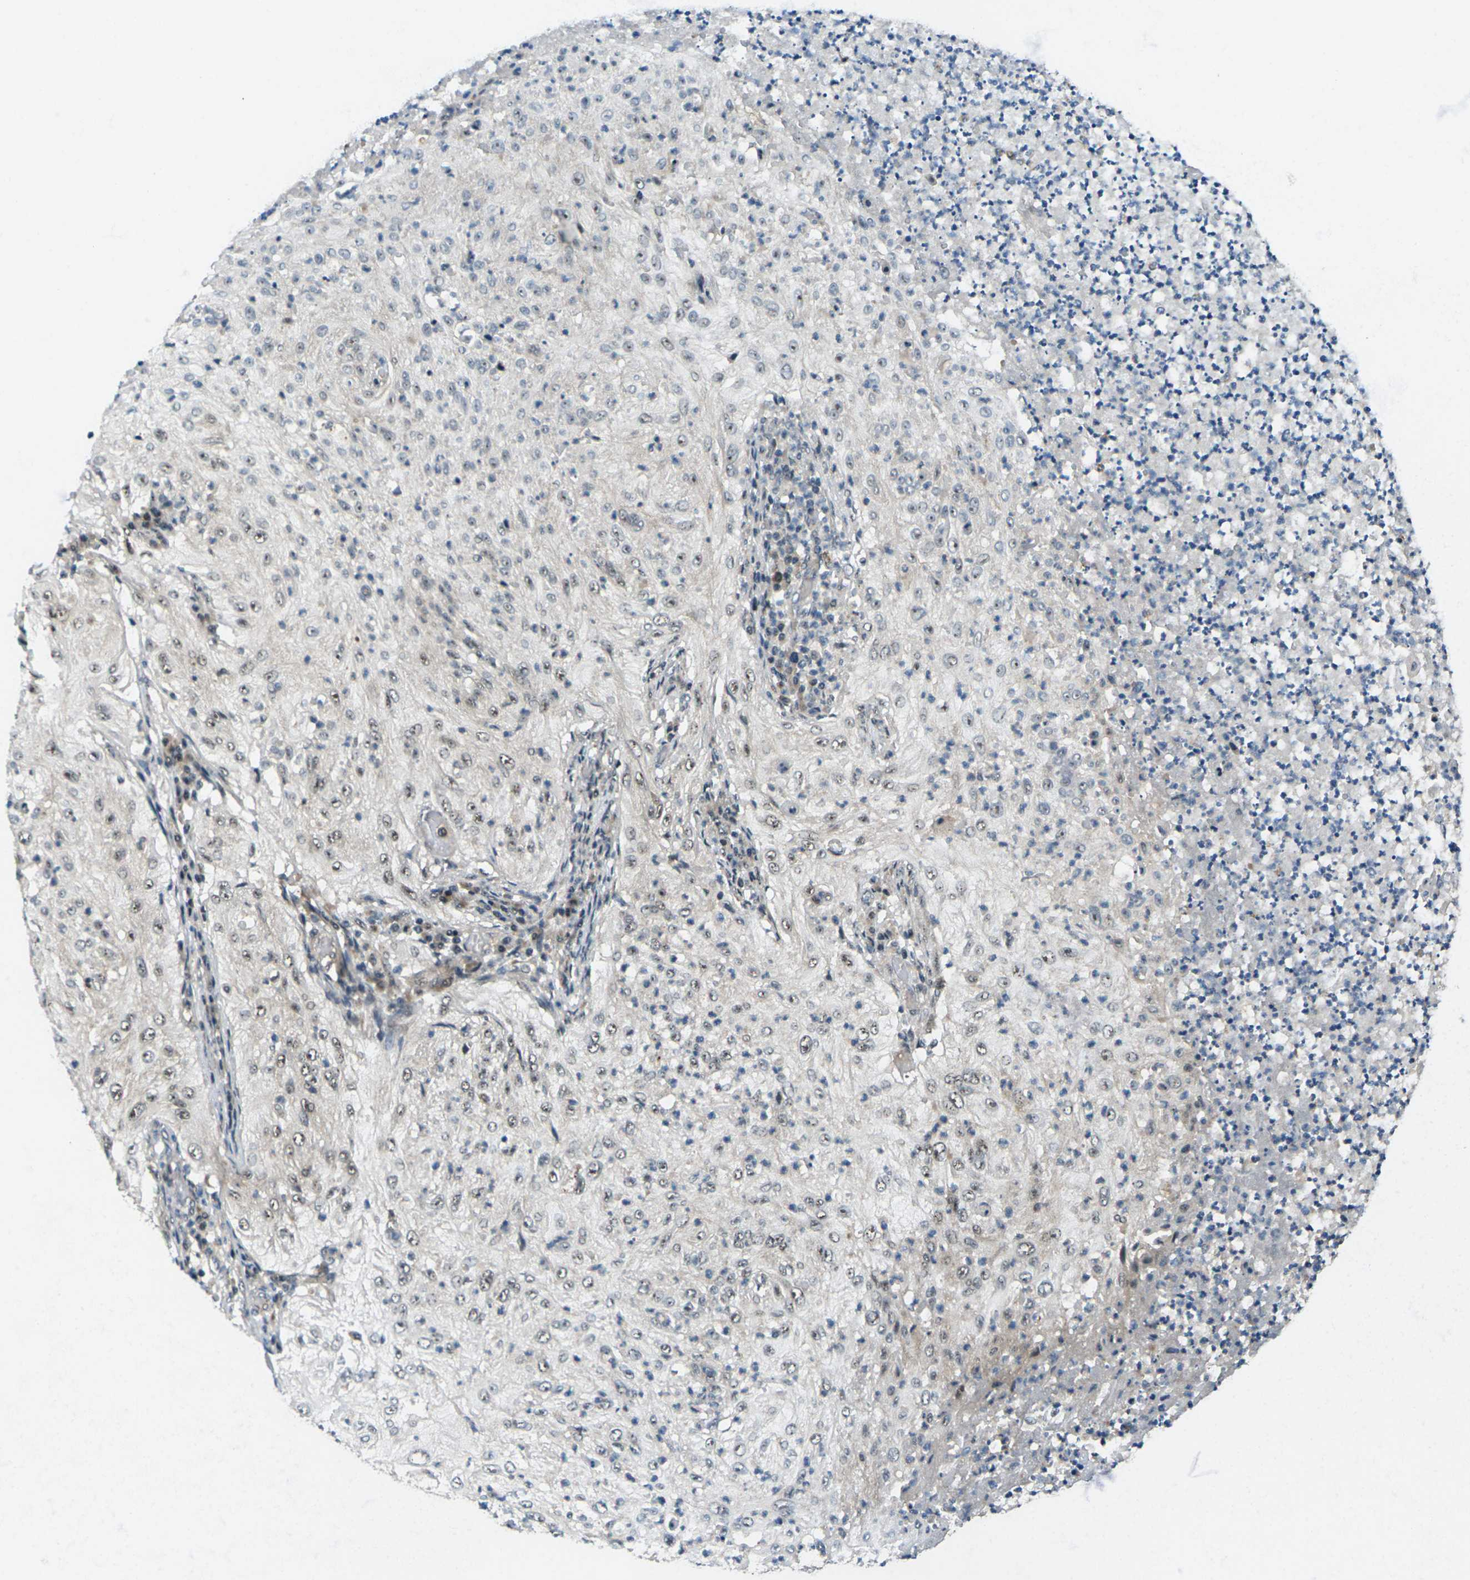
{"staining": {"intensity": "moderate", "quantity": ">75%", "location": "nuclear"}, "tissue": "lung cancer", "cell_type": "Tumor cells", "image_type": "cancer", "snomed": [{"axis": "morphology", "description": "Inflammation, NOS"}, {"axis": "morphology", "description": "Squamous cell carcinoma, NOS"}, {"axis": "topography", "description": "Lymph node"}, {"axis": "topography", "description": "Soft tissue"}, {"axis": "topography", "description": "Lung"}], "caption": "Immunohistochemical staining of lung cancer (squamous cell carcinoma) shows moderate nuclear protein positivity in about >75% of tumor cells.", "gene": "UBE2S", "patient": {"sex": "male", "age": 66}}